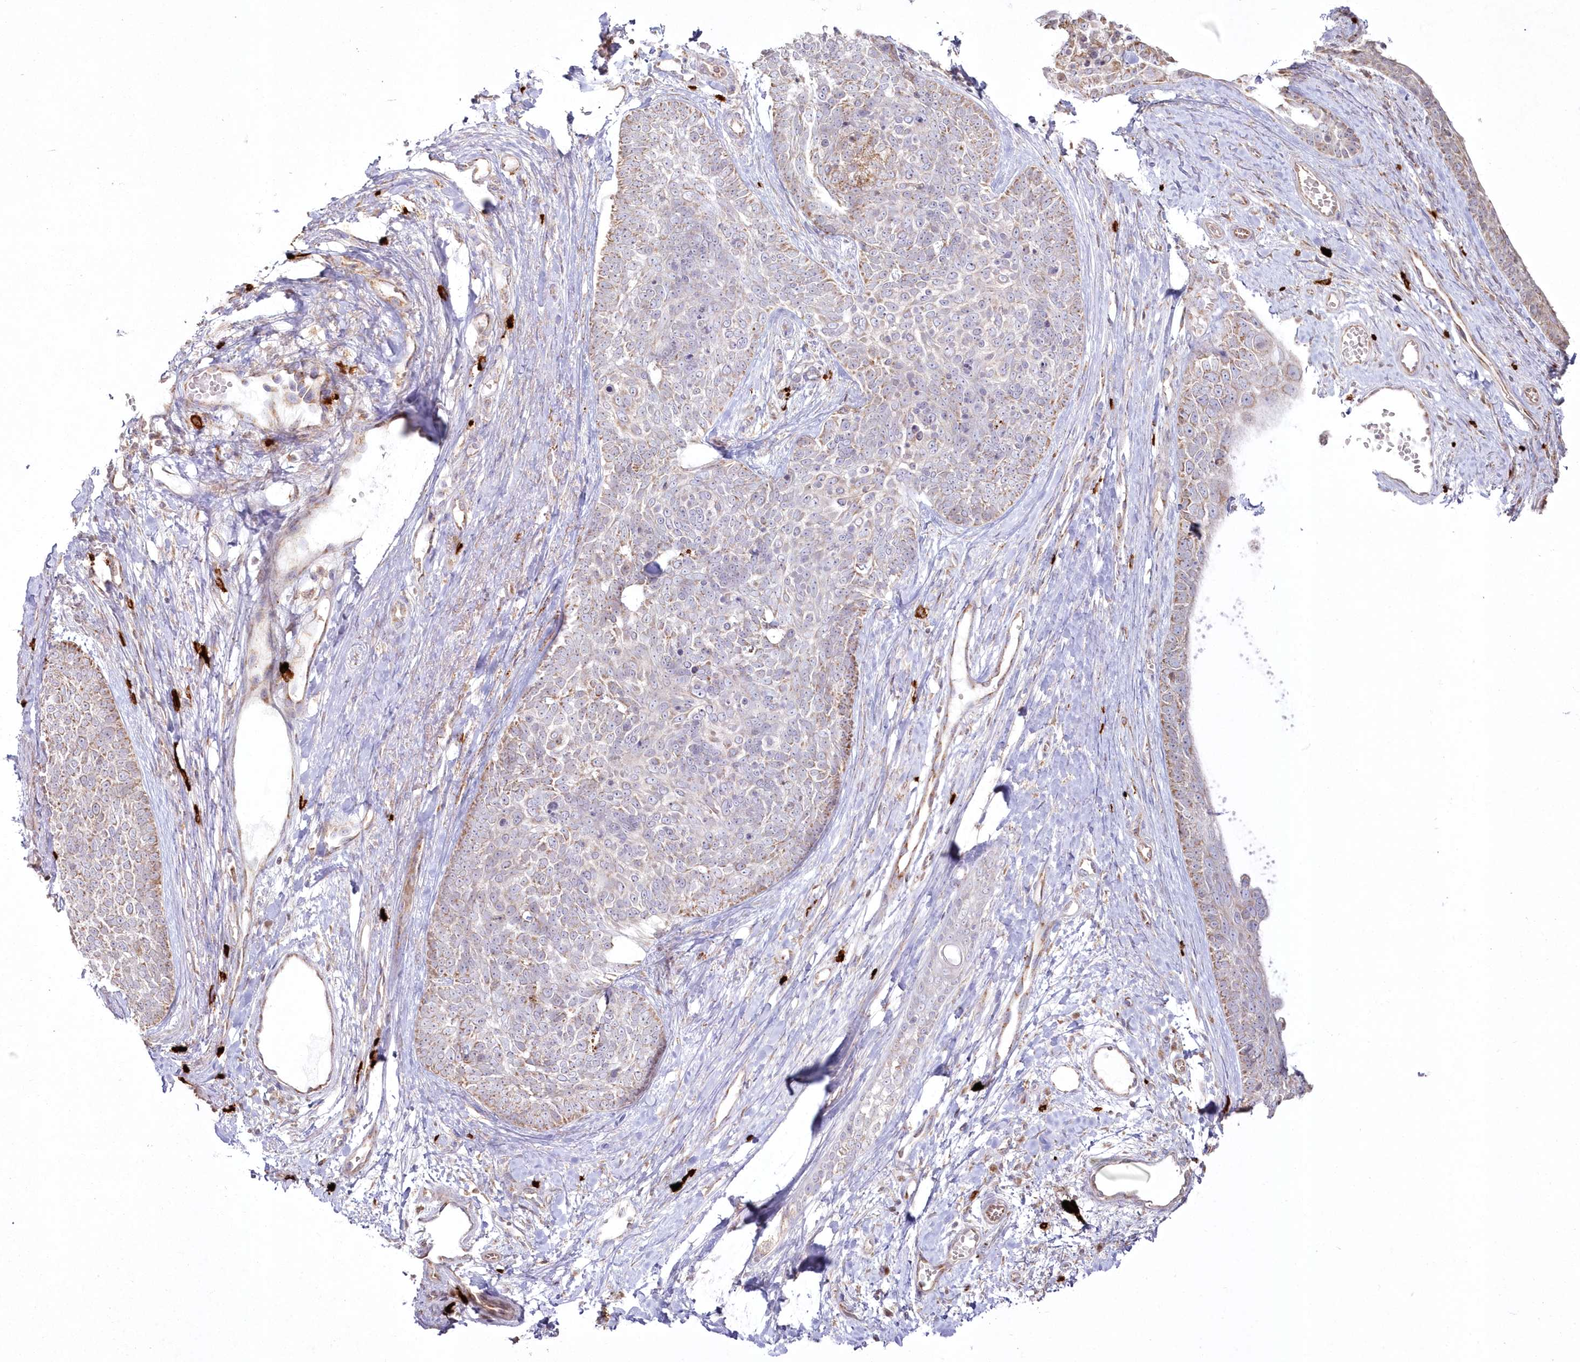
{"staining": {"intensity": "moderate", "quantity": "<25%", "location": "cytoplasmic/membranous"}, "tissue": "skin cancer", "cell_type": "Tumor cells", "image_type": "cancer", "snomed": [{"axis": "morphology", "description": "Basal cell carcinoma"}, {"axis": "topography", "description": "Skin"}], "caption": "Skin basal cell carcinoma stained with a brown dye shows moderate cytoplasmic/membranous positive expression in about <25% of tumor cells.", "gene": "ARSB", "patient": {"sex": "female", "age": 81}}